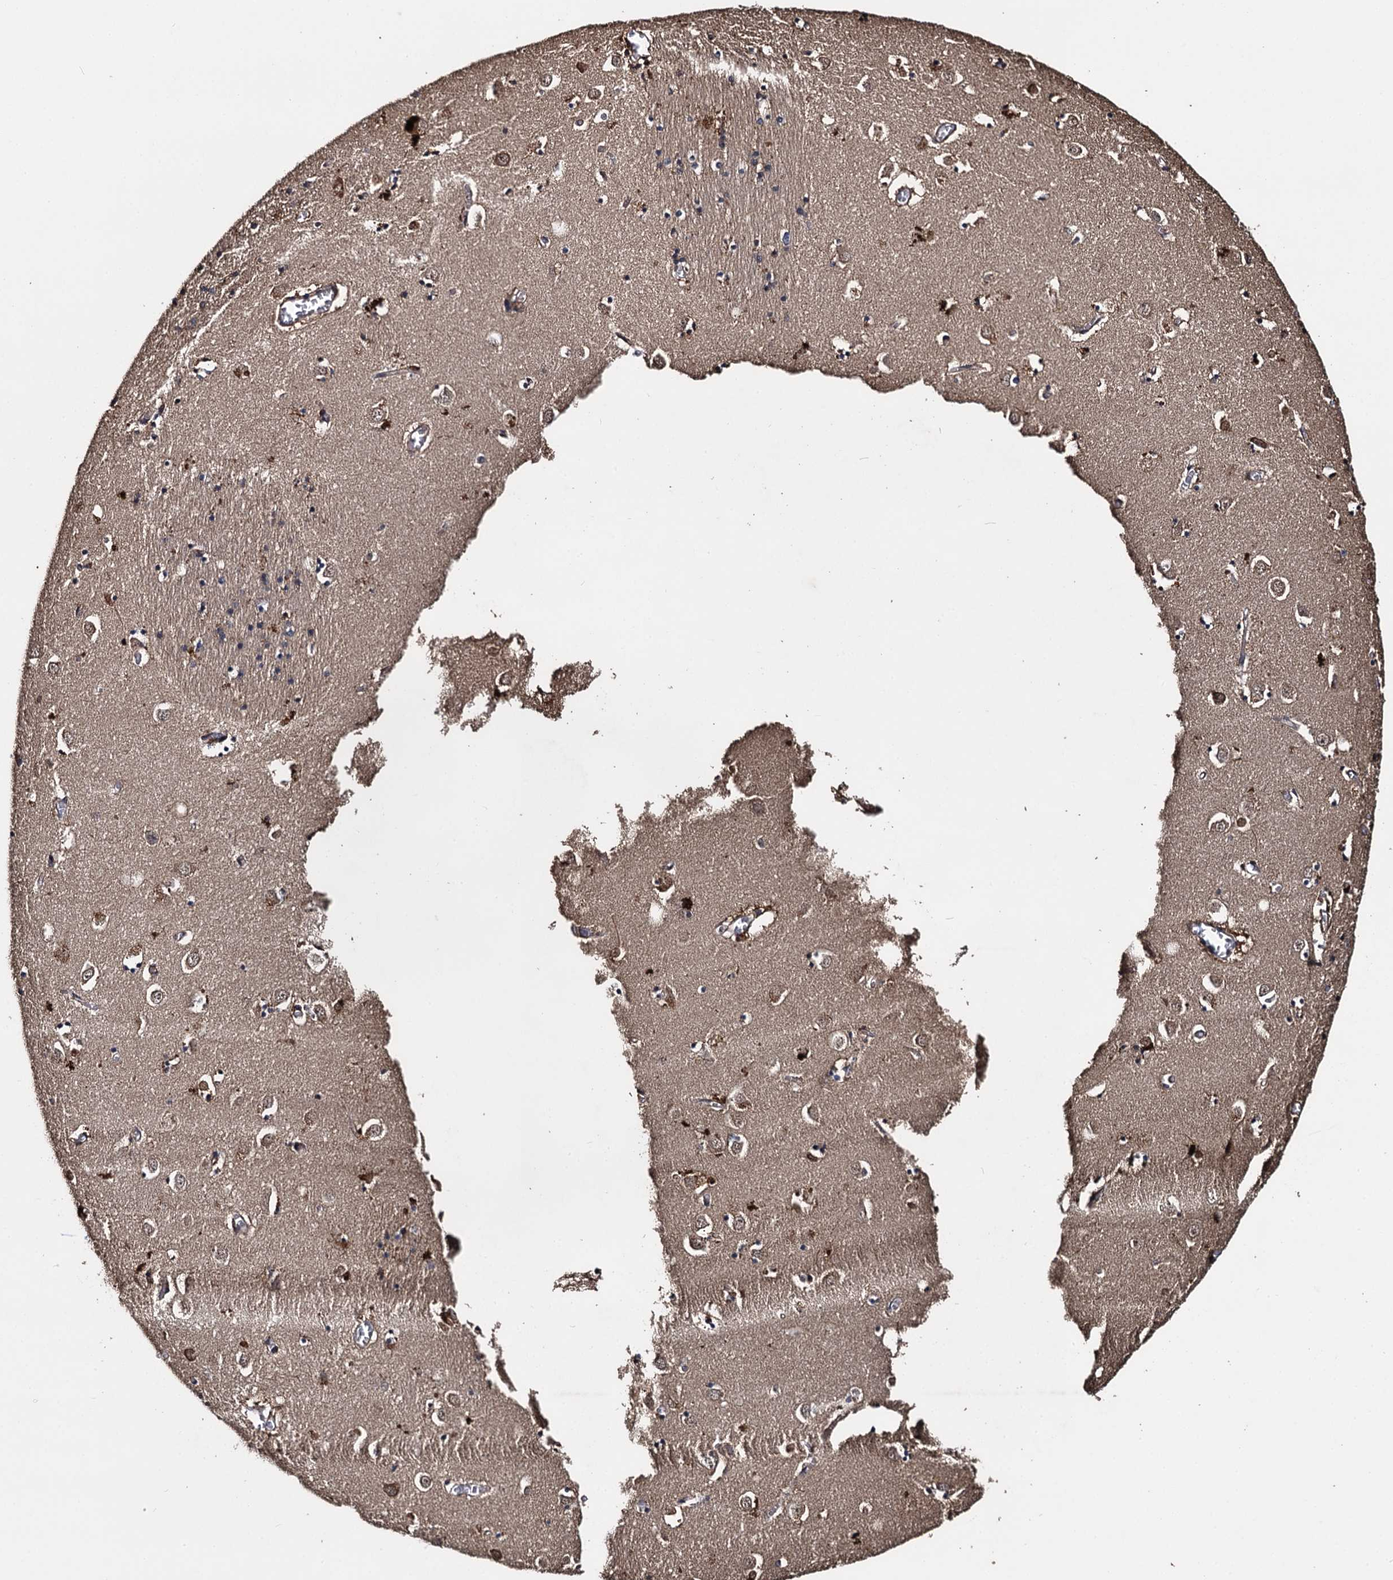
{"staining": {"intensity": "moderate", "quantity": "<25%", "location": "cytoplasmic/membranous"}, "tissue": "caudate", "cell_type": "Glial cells", "image_type": "normal", "snomed": [{"axis": "morphology", "description": "Normal tissue, NOS"}, {"axis": "topography", "description": "Lateral ventricle wall"}], "caption": "IHC histopathology image of benign caudate: caudate stained using IHC displays low levels of moderate protein expression localized specifically in the cytoplasmic/membranous of glial cells, appearing as a cytoplasmic/membranous brown color.", "gene": "SLC46A3", "patient": {"sex": "male", "age": 70}}